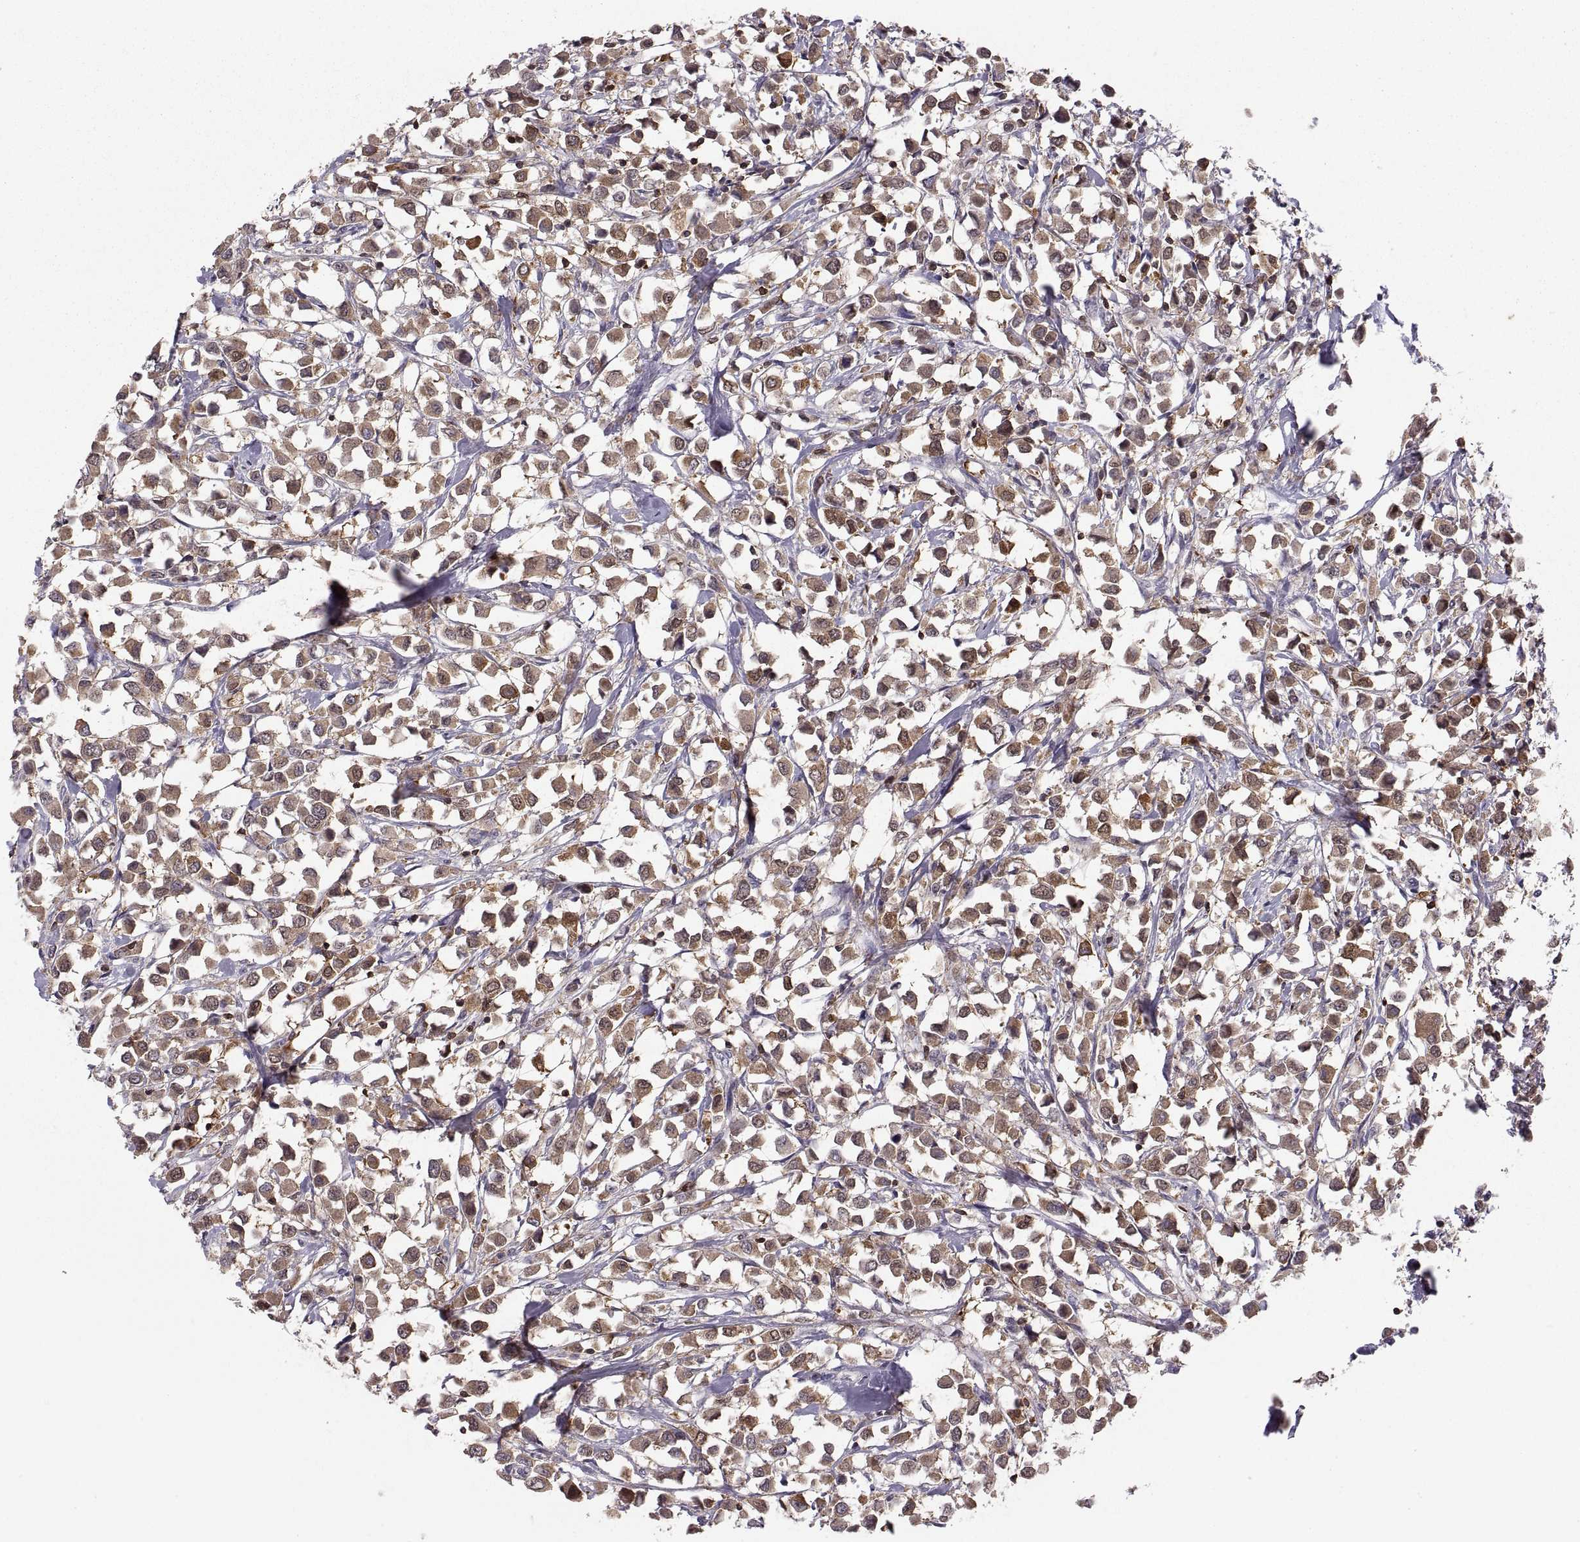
{"staining": {"intensity": "moderate", "quantity": ">75%", "location": "cytoplasmic/membranous"}, "tissue": "breast cancer", "cell_type": "Tumor cells", "image_type": "cancer", "snomed": [{"axis": "morphology", "description": "Duct carcinoma"}, {"axis": "topography", "description": "Breast"}], "caption": "IHC of human breast infiltrating ductal carcinoma shows medium levels of moderate cytoplasmic/membranous positivity in approximately >75% of tumor cells.", "gene": "EZR", "patient": {"sex": "female", "age": 61}}